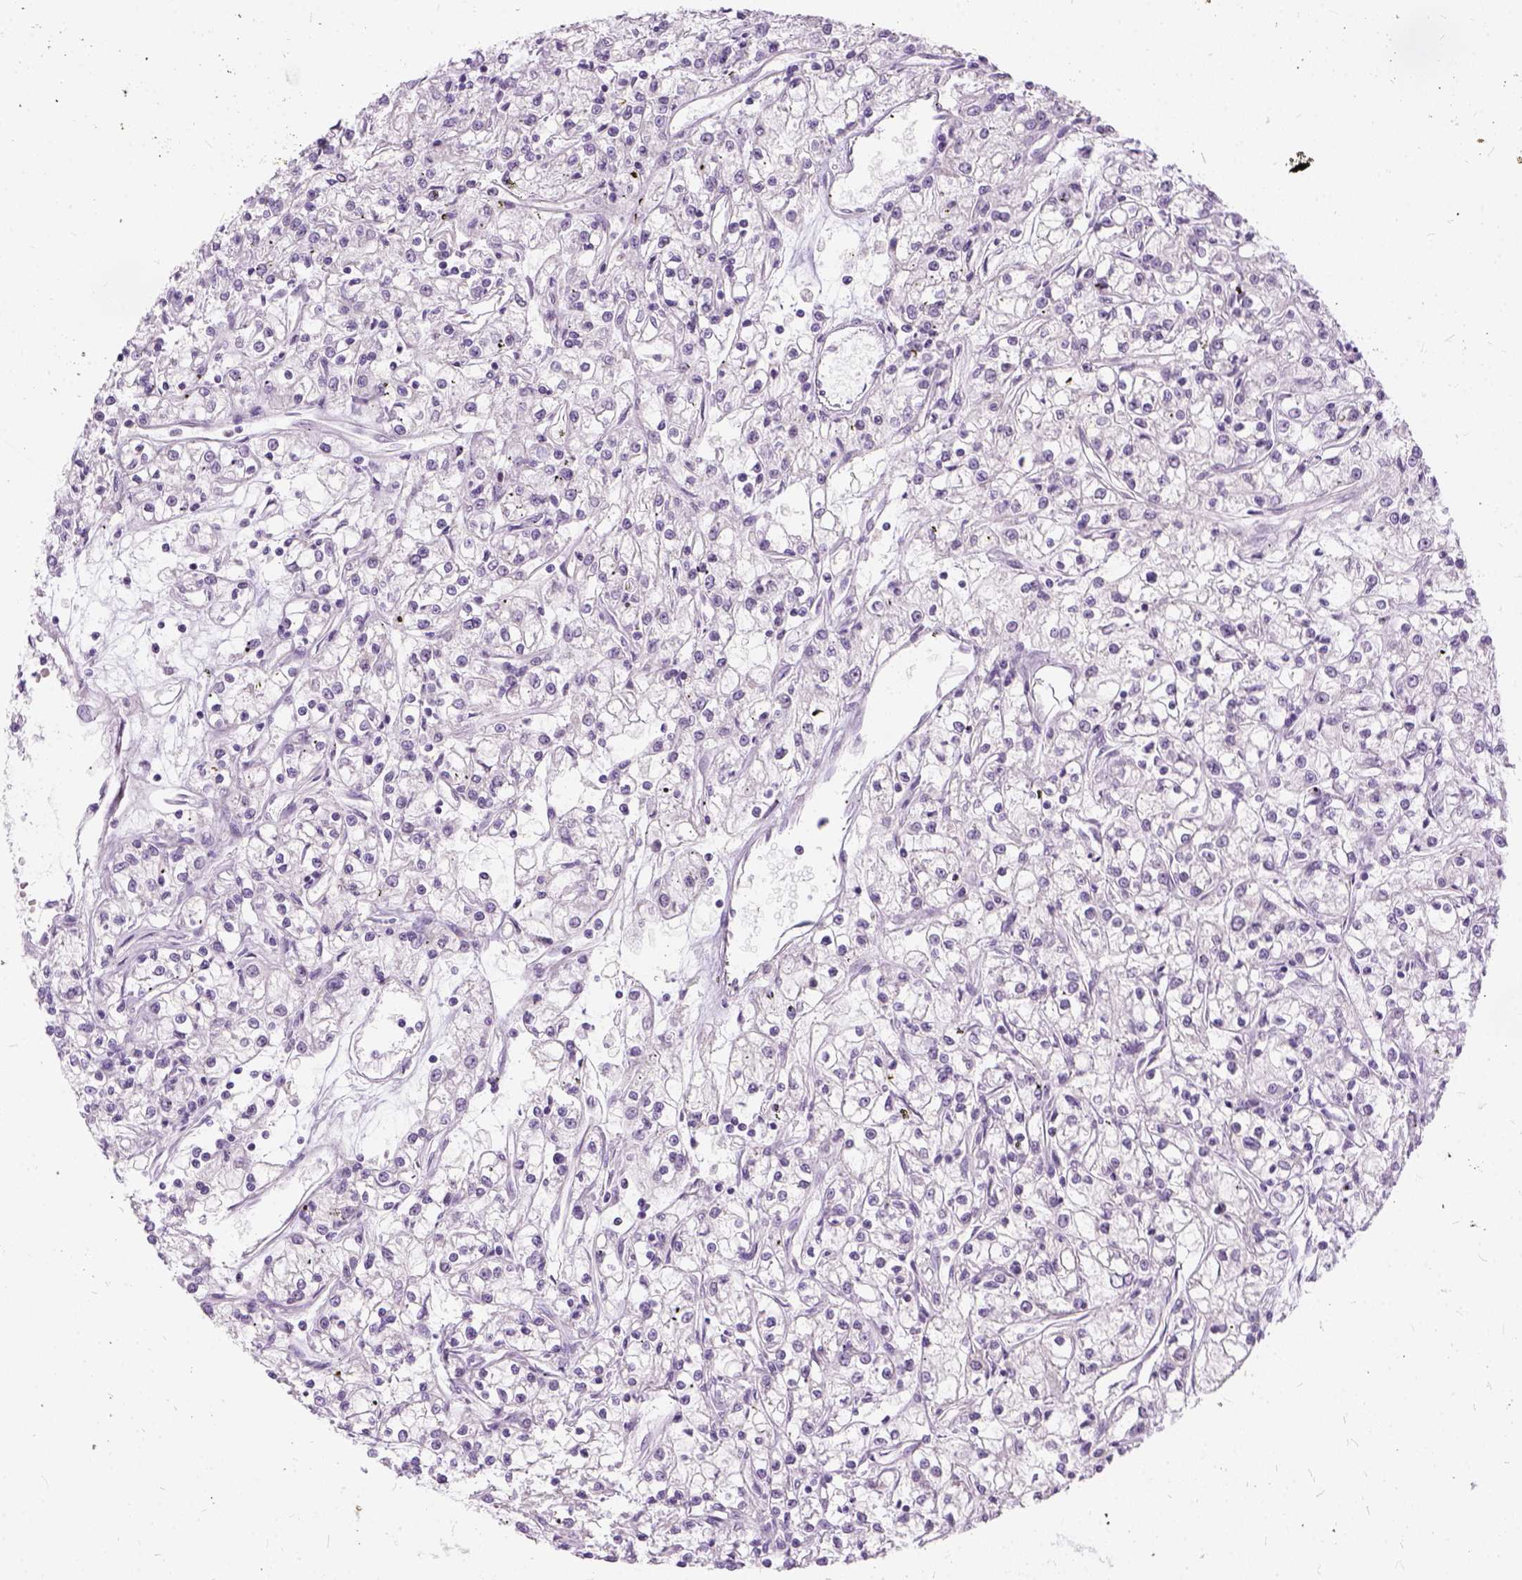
{"staining": {"intensity": "negative", "quantity": "none", "location": "none"}, "tissue": "renal cancer", "cell_type": "Tumor cells", "image_type": "cancer", "snomed": [{"axis": "morphology", "description": "Adenocarcinoma, NOS"}, {"axis": "topography", "description": "Kidney"}], "caption": "Immunohistochemistry (IHC) photomicrograph of human renal cancer (adenocarcinoma) stained for a protein (brown), which exhibits no staining in tumor cells. (DAB immunohistochemistry (IHC) with hematoxylin counter stain).", "gene": "FDX1", "patient": {"sex": "female", "age": 59}}